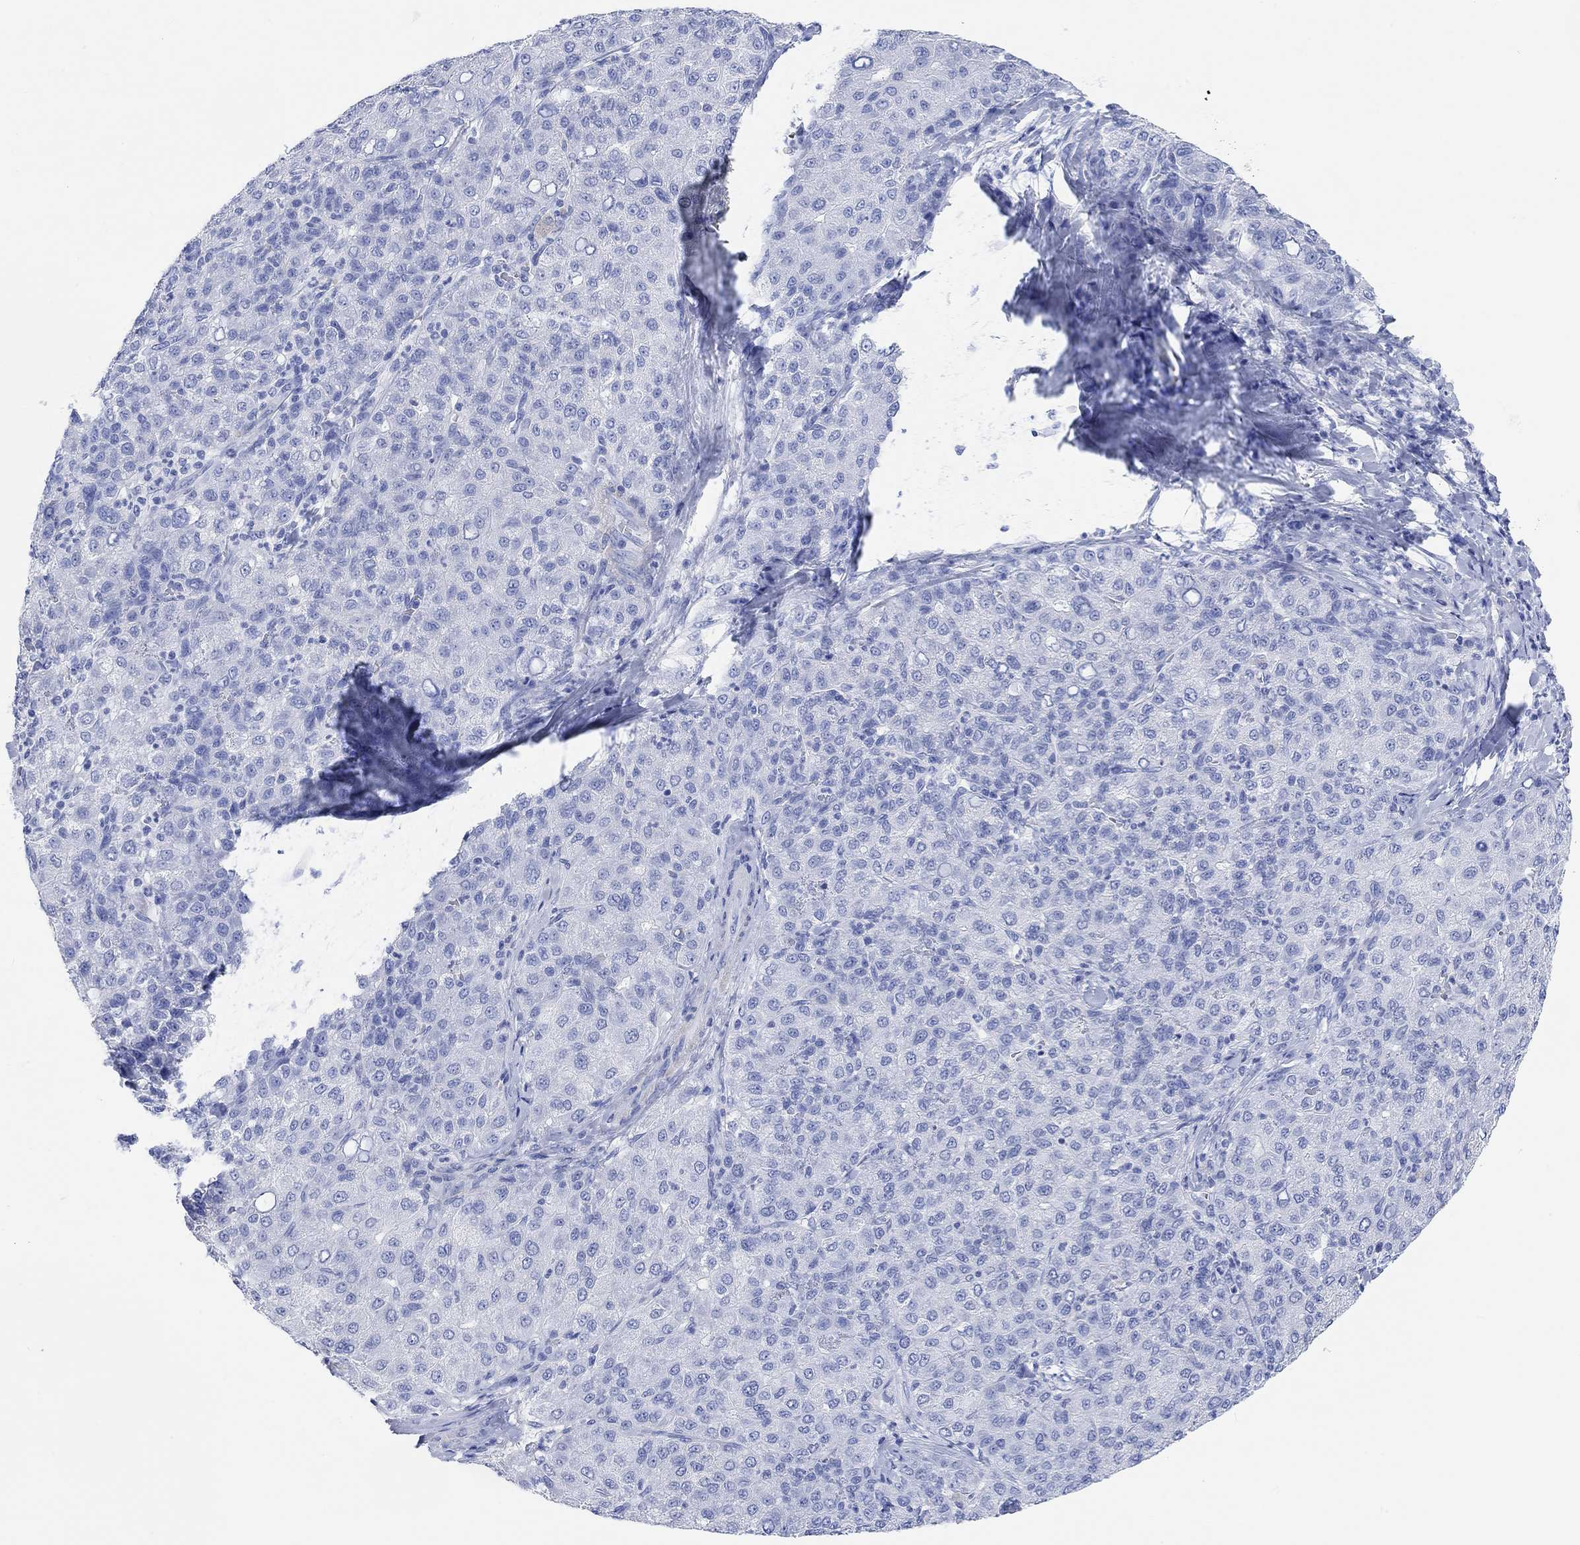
{"staining": {"intensity": "negative", "quantity": "none", "location": "none"}, "tissue": "liver cancer", "cell_type": "Tumor cells", "image_type": "cancer", "snomed": [{"axis": "morphology", "description": "Carcinoma, Hepatocellular, NOS"}, {"axis": "topography", "description": "Liver"}], "caption": "Immunohistochemical staining of liver cancer exhibits no significant positivity in tumor cells.", "gene": "ANKRD33", "patient": {"sex": "male", "age": 65}}